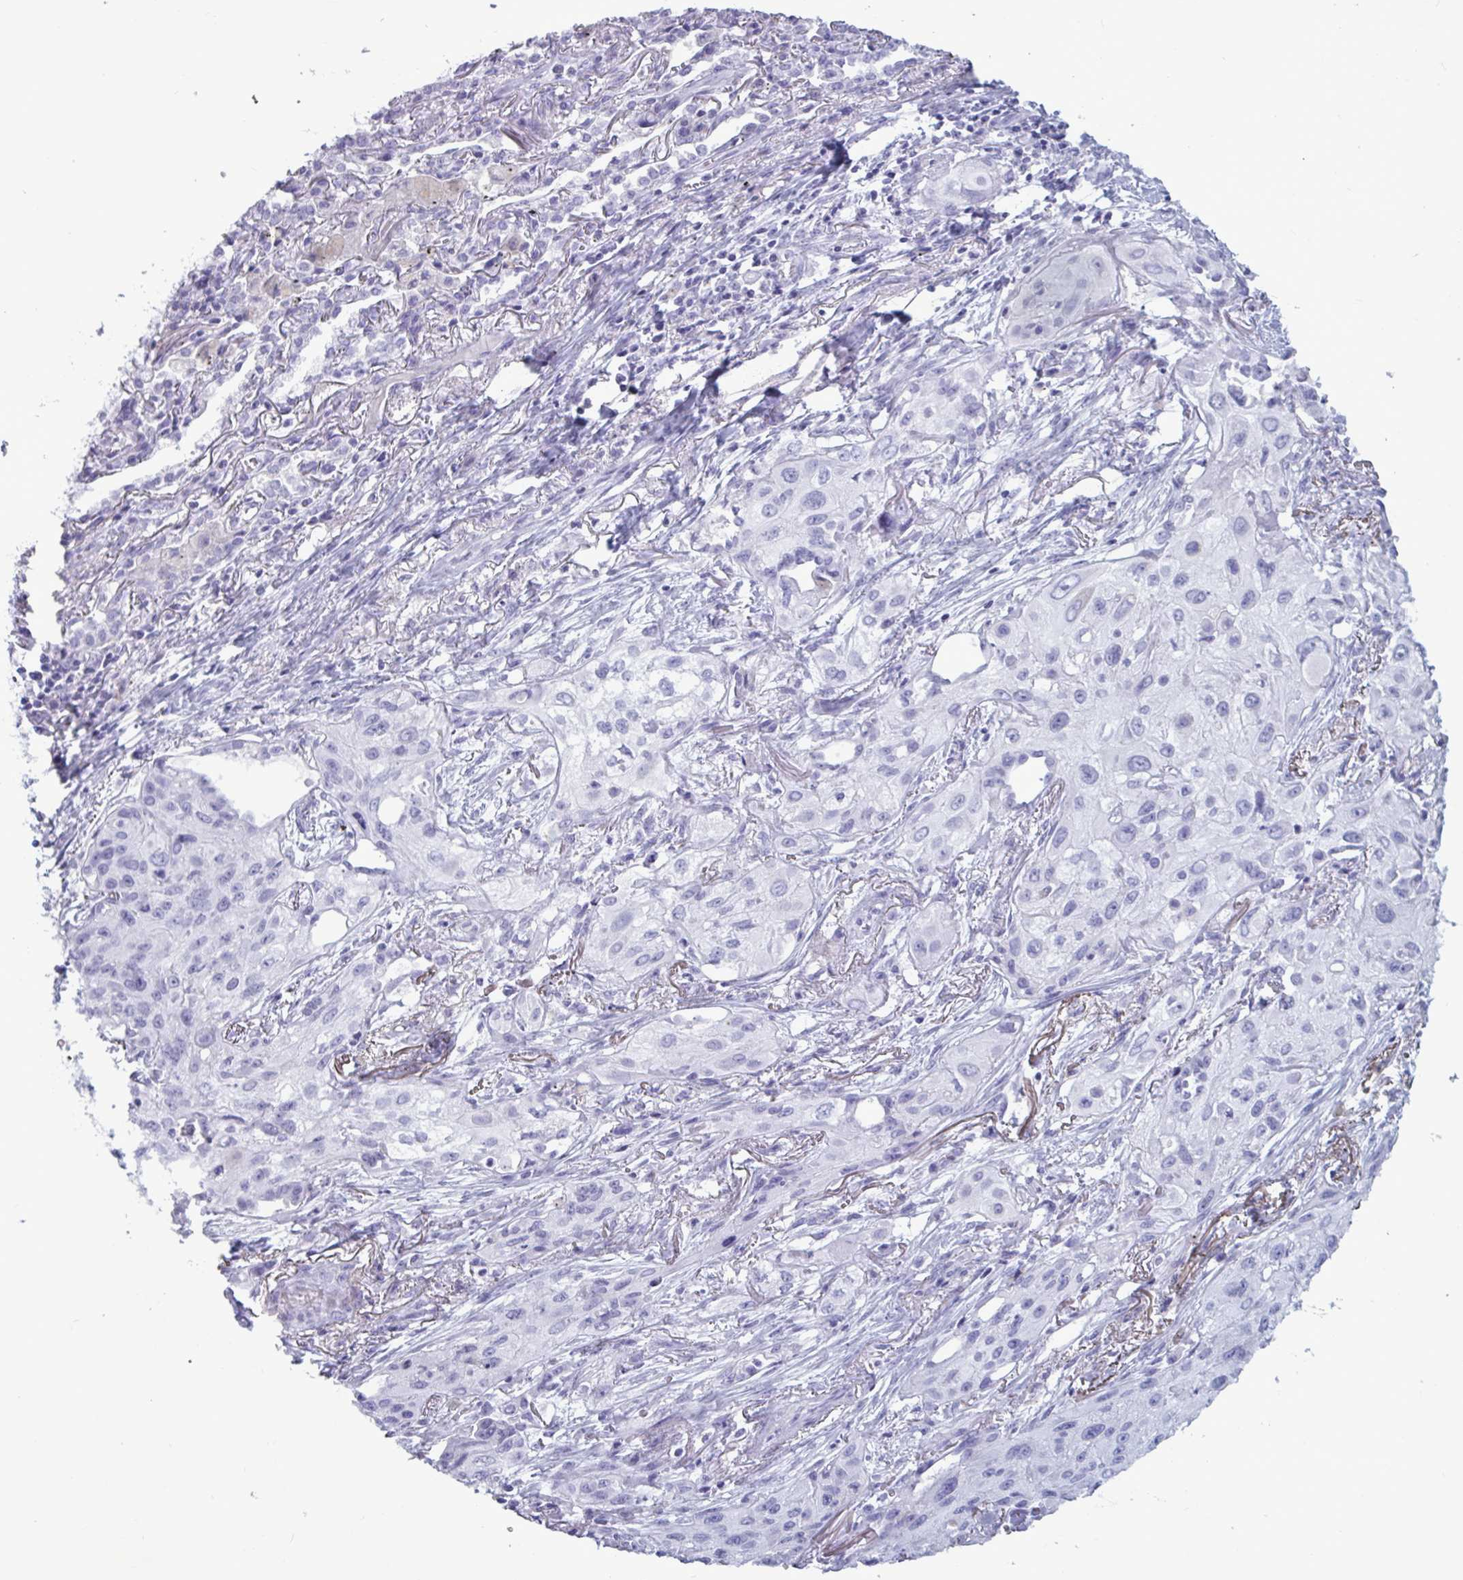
{"staining": {"intensity": "negative", "quantity": "none", "location": "none"}, "tissue": "lung cancer", "cell_type": "Tumor cells", "image_type": "cancer", "snomed": [{"axis": "morphology", "description": "Squamous cell carcinoma, NOS"}, {"axis": "topography", "description": "Lung"}], "caption": "A high-resolution micrograph shows immunohistochemistry staining of lung cancer (squamous cell carcinoma), which exhibits no significant expression in tumor cells.", "gene": "BBS10", "patient": {"sex": "male", "age": 71}}